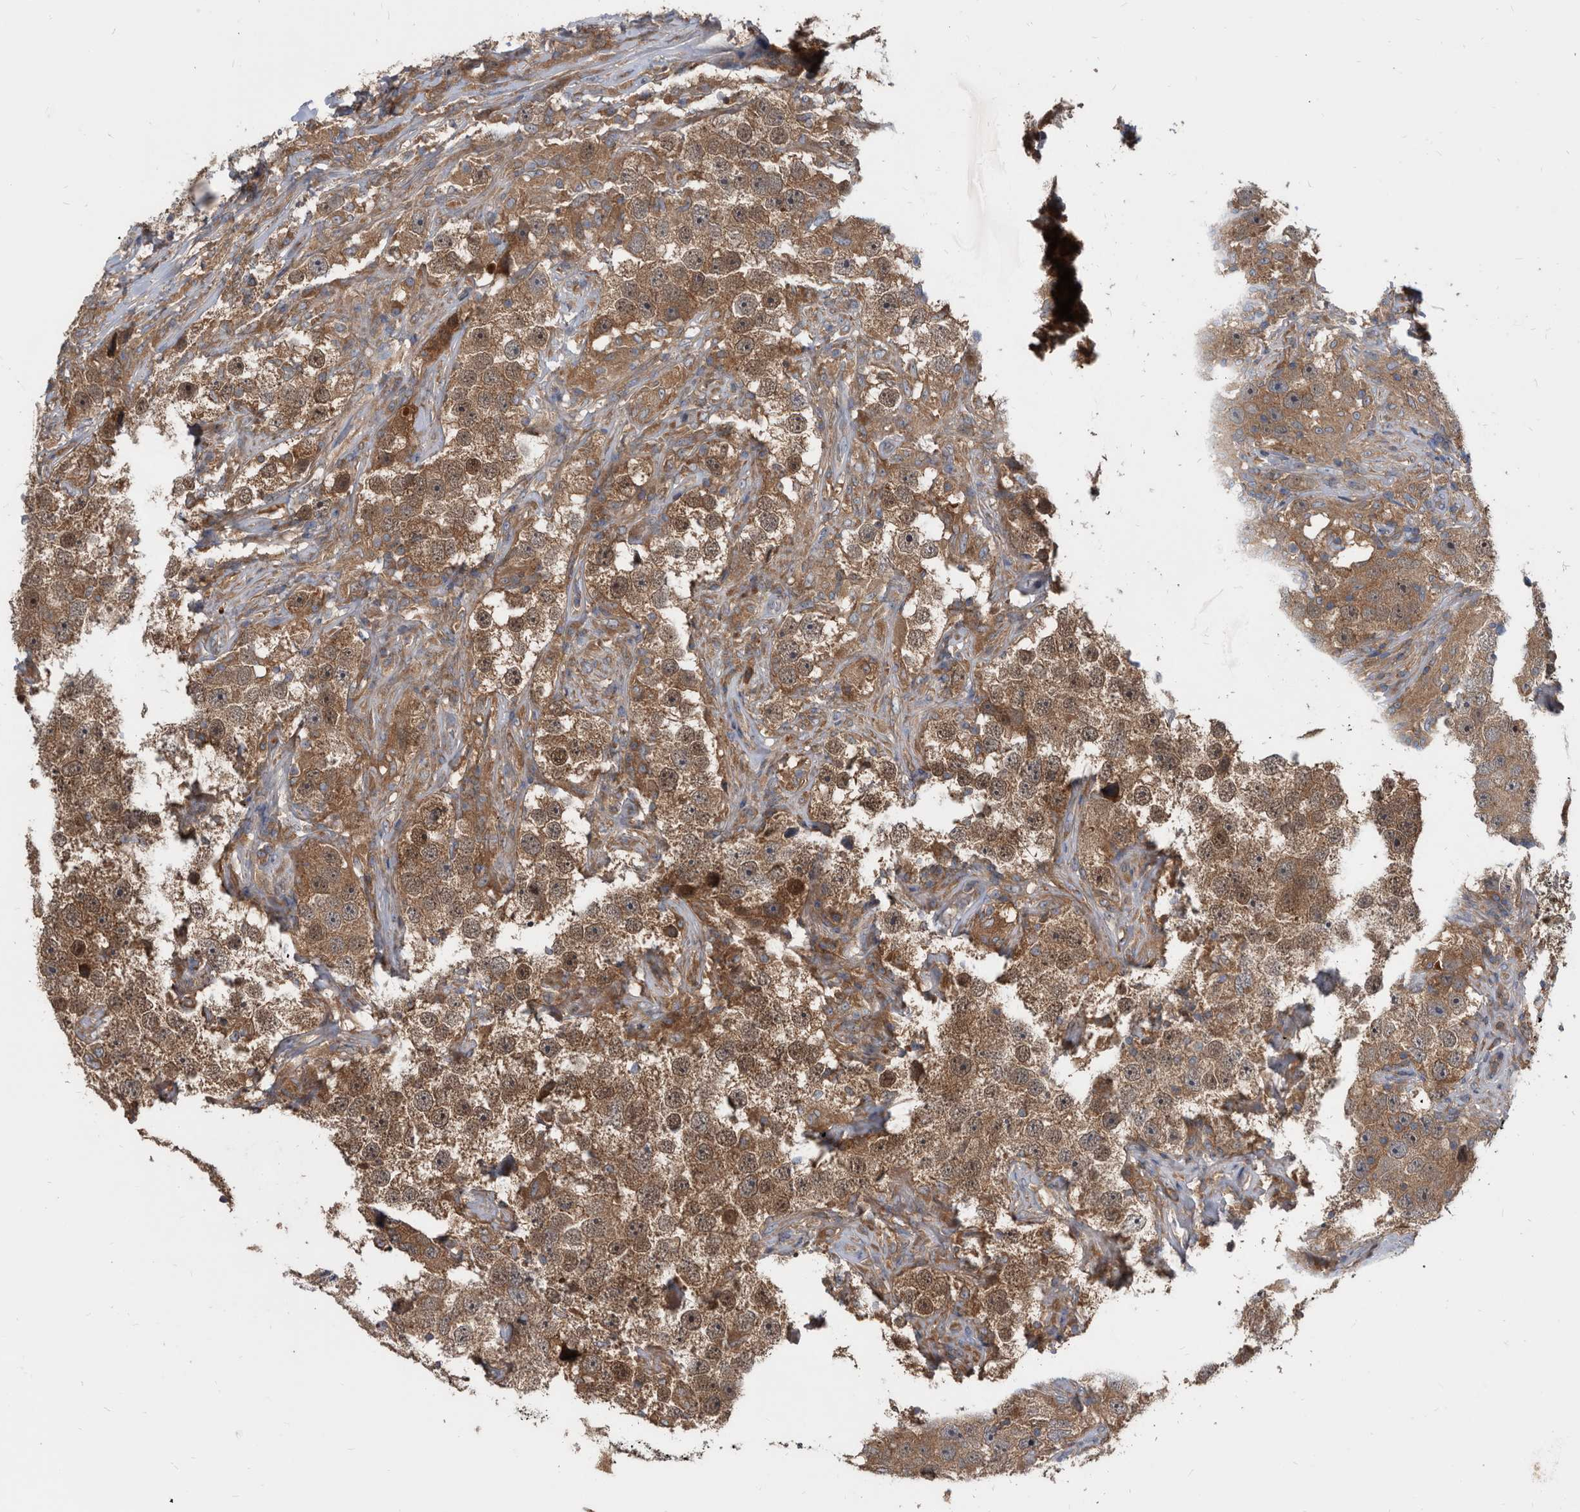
{"staining": {"intensity": "moderate", "quantity": ">75%", "location": "cytoplasmic/membranous,nuclear"}, "tissue": "testis cancer", "cell_type": "Tumor cells", "image_type": "cancer", "snomed": [{"axis": "morphology", "description": "Seminoma, NOS"}, {"axis": "topography", "description": "Testis"}], "caption": "Testis seminoma was stained to show a protein in brown. There is medium levels of moderate cytoplasmic/membranous and nuclear positivity in approximately >75% of tumor cells.", "gene": "APEH", "patient": {"sex": "male", "age": 49}}